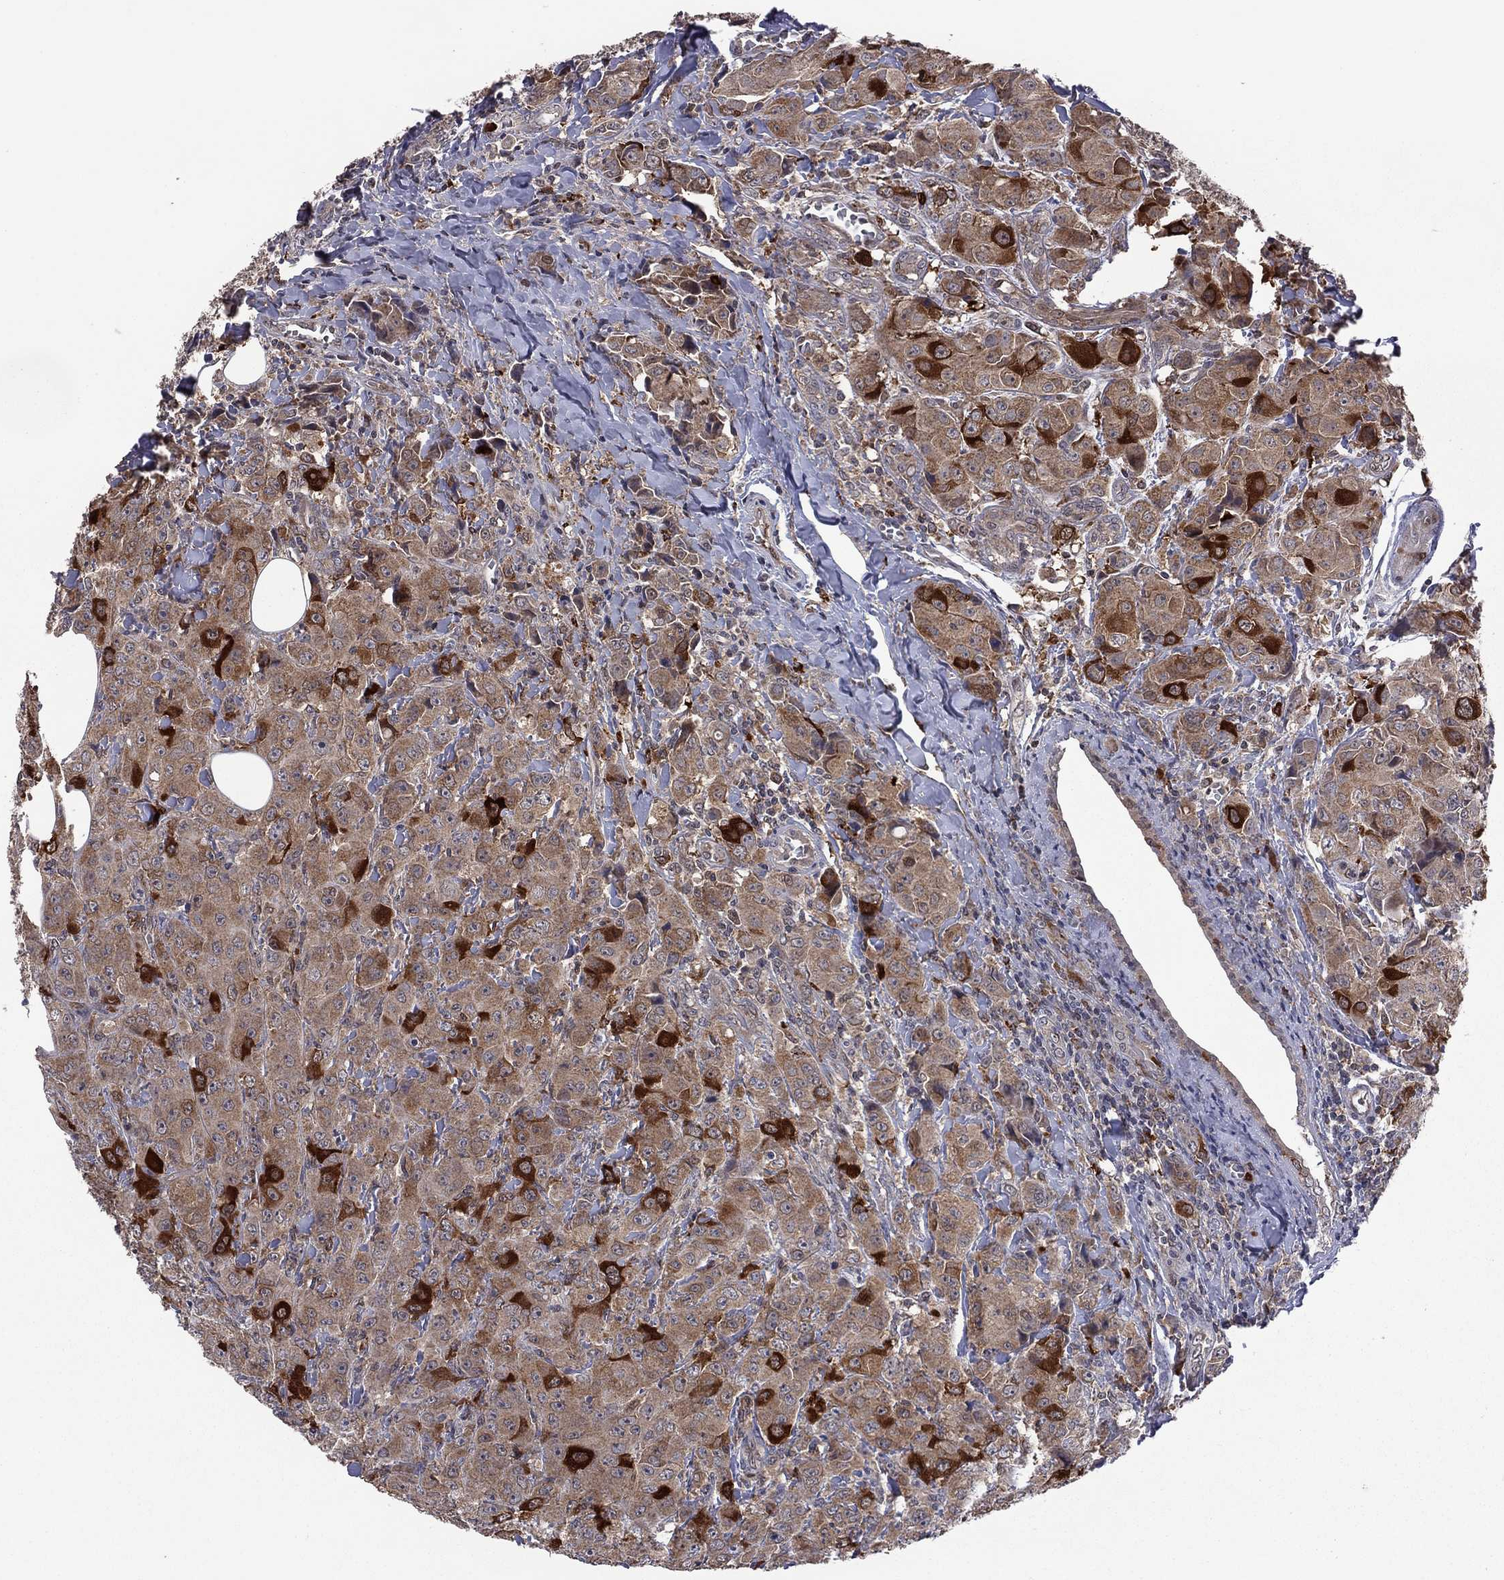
{"staining": {"intensity": "strong", "quantity": "<25%", "location": "cytoplasmic/membranous"}, "tissue": "breast cancer", "cell_type": "Tumor cells", "image_type": "cancer", "snomed": [{"axis": "morphology", "description": "Duct carcinoma"}, {"axis": "topography", "description": "Breast"}], "caption": "A histopathology image of human breast cancer (invasive ductal carcinoma) stained for a protein demonstrates strong cytoplasmic/membranous brown staining in tumor cells. Immunohistochemistry stains the protein of interest in brown and the nuclei are stained blue.", "gene": "GPAA1", "patient": {"sex": "female", "age": 43}}